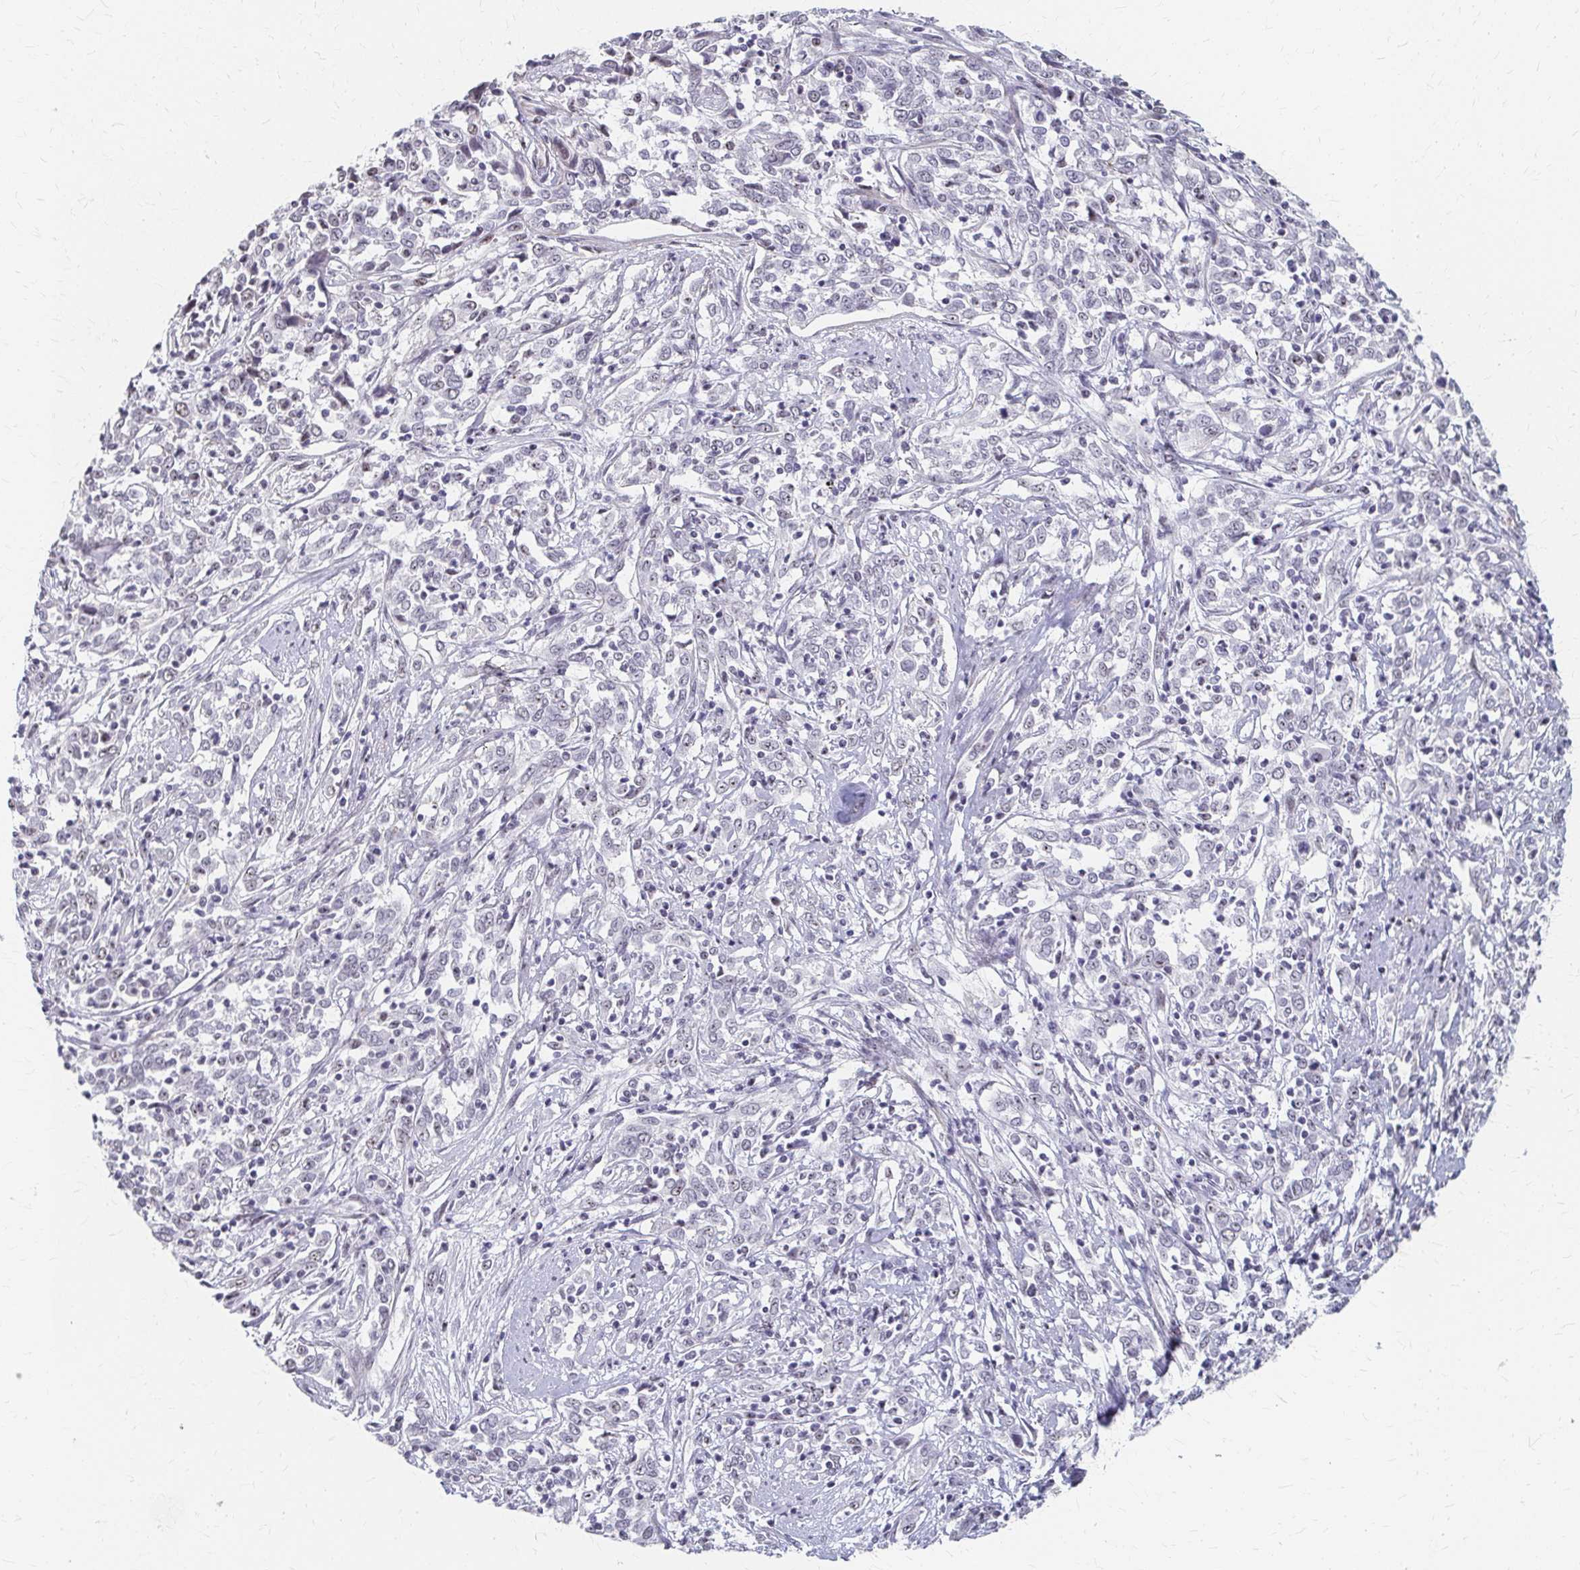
{"staining": {"intensity": "weak", "quantity": "<25%", "location": "nuclear"}, "tissue": "cervical cancer", "cell_type": "Tumor cells", "image_type": "cancer", "snomed": [{"axis": "morphology", "description": "Adenocarcinoma, NOS"}, {"axis": "topography", "description": "Cervix"}], "caption": "Human cervical adenocarcinoma stained for a protein using immunohistochemistry (IHC) exhibits no expression in tumor cells.", "gene": "PES1", "patient": {"sex": "female", "age": 40}}